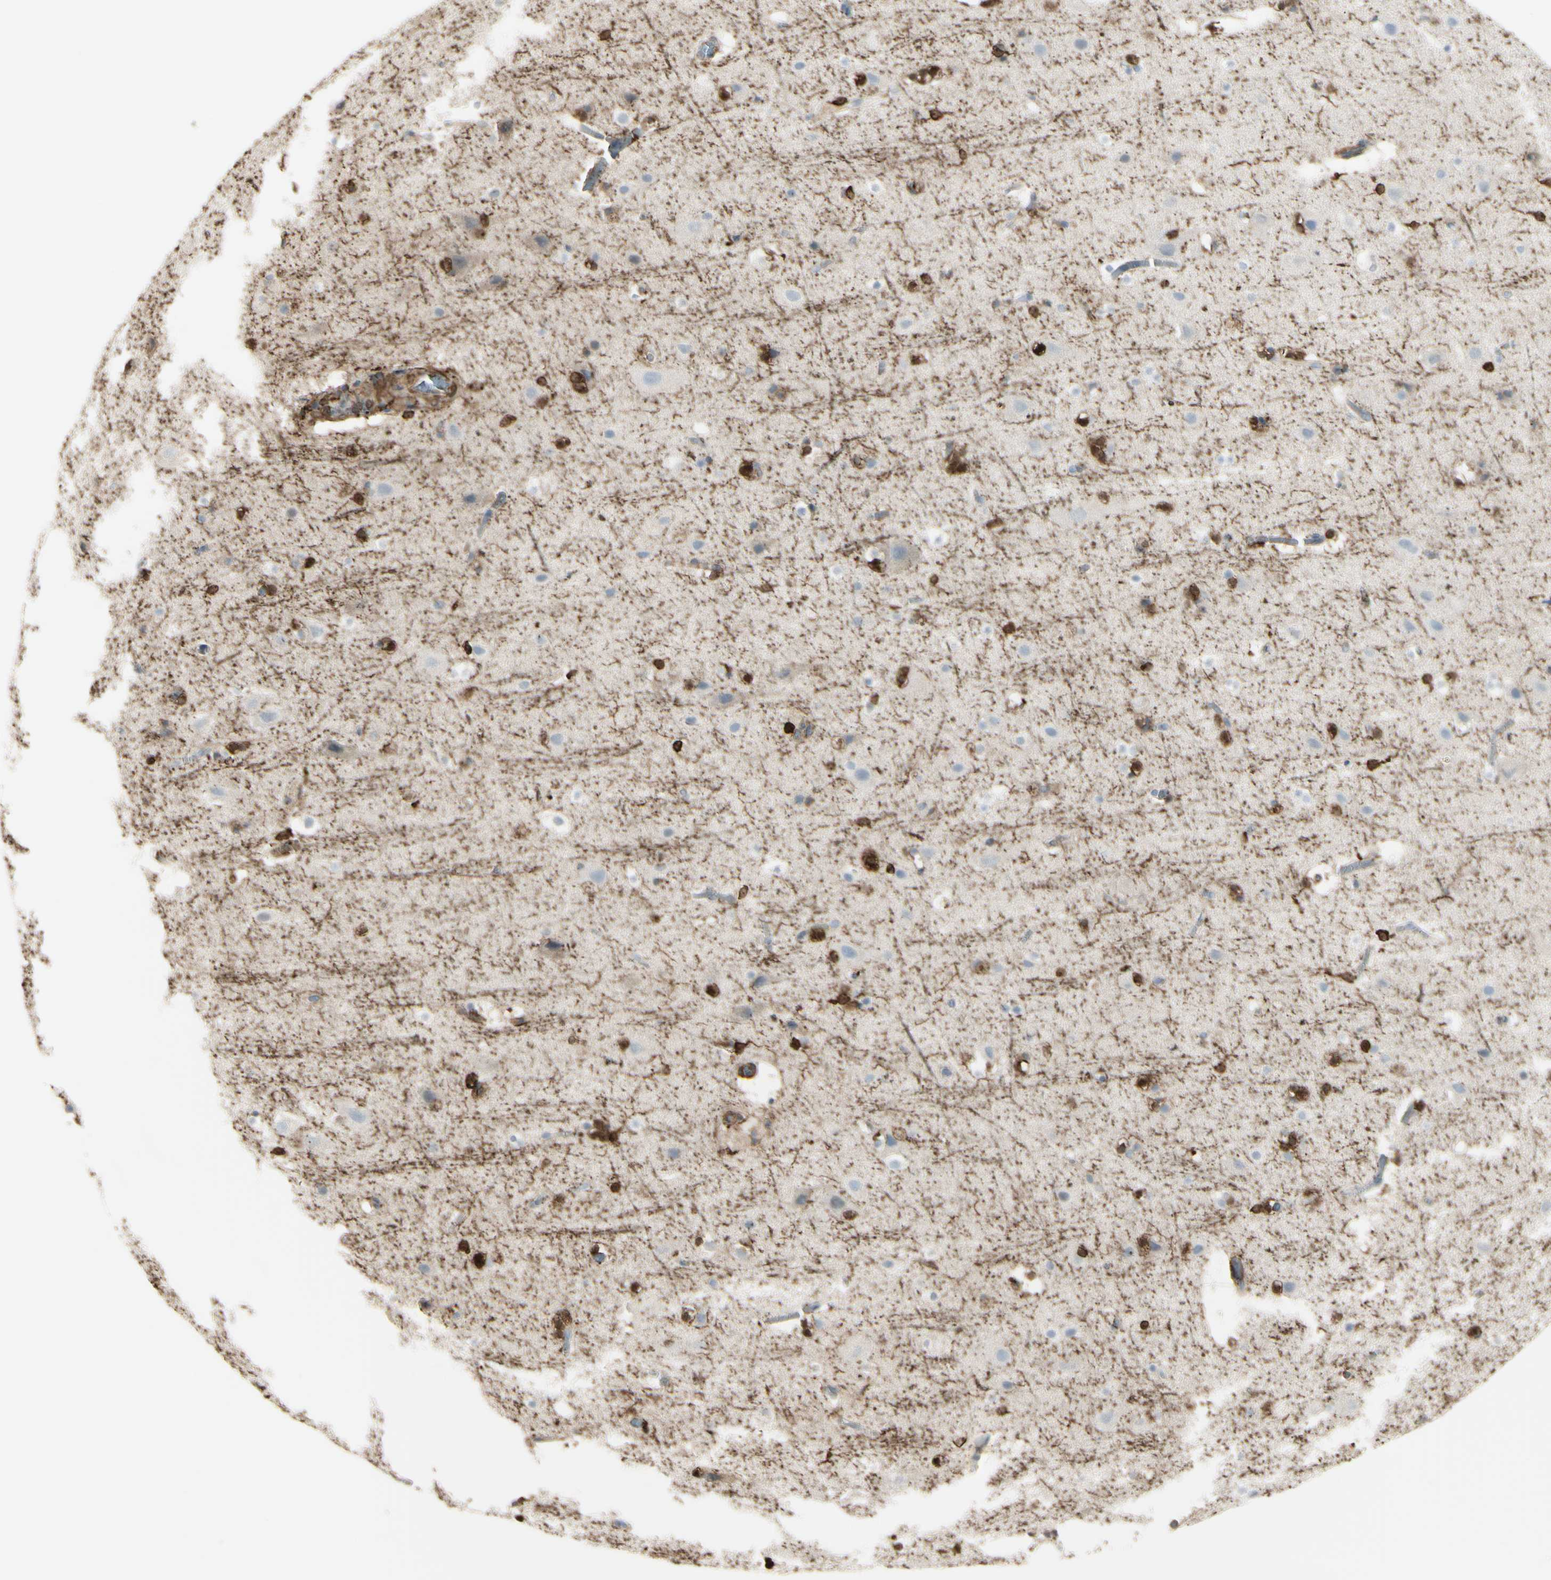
{"staining": {"intensity": "negative", "quantity": "none", "location": "none"}, "tissue": "cerebral cortex", "cell_type": "Endothelial cells", "image_type": "normal", "snomed": [{"axis": "morphology", "description": "Normal tissue, NOS"}, {"axis": "topography", "description": "Cerebral cortex"}], "caption": "The photomicrograph reveals no significant staining in endothelial cells of cerebral cortex.", "gene": "GSN", "patient": {"sex": "male", "age": 45}}